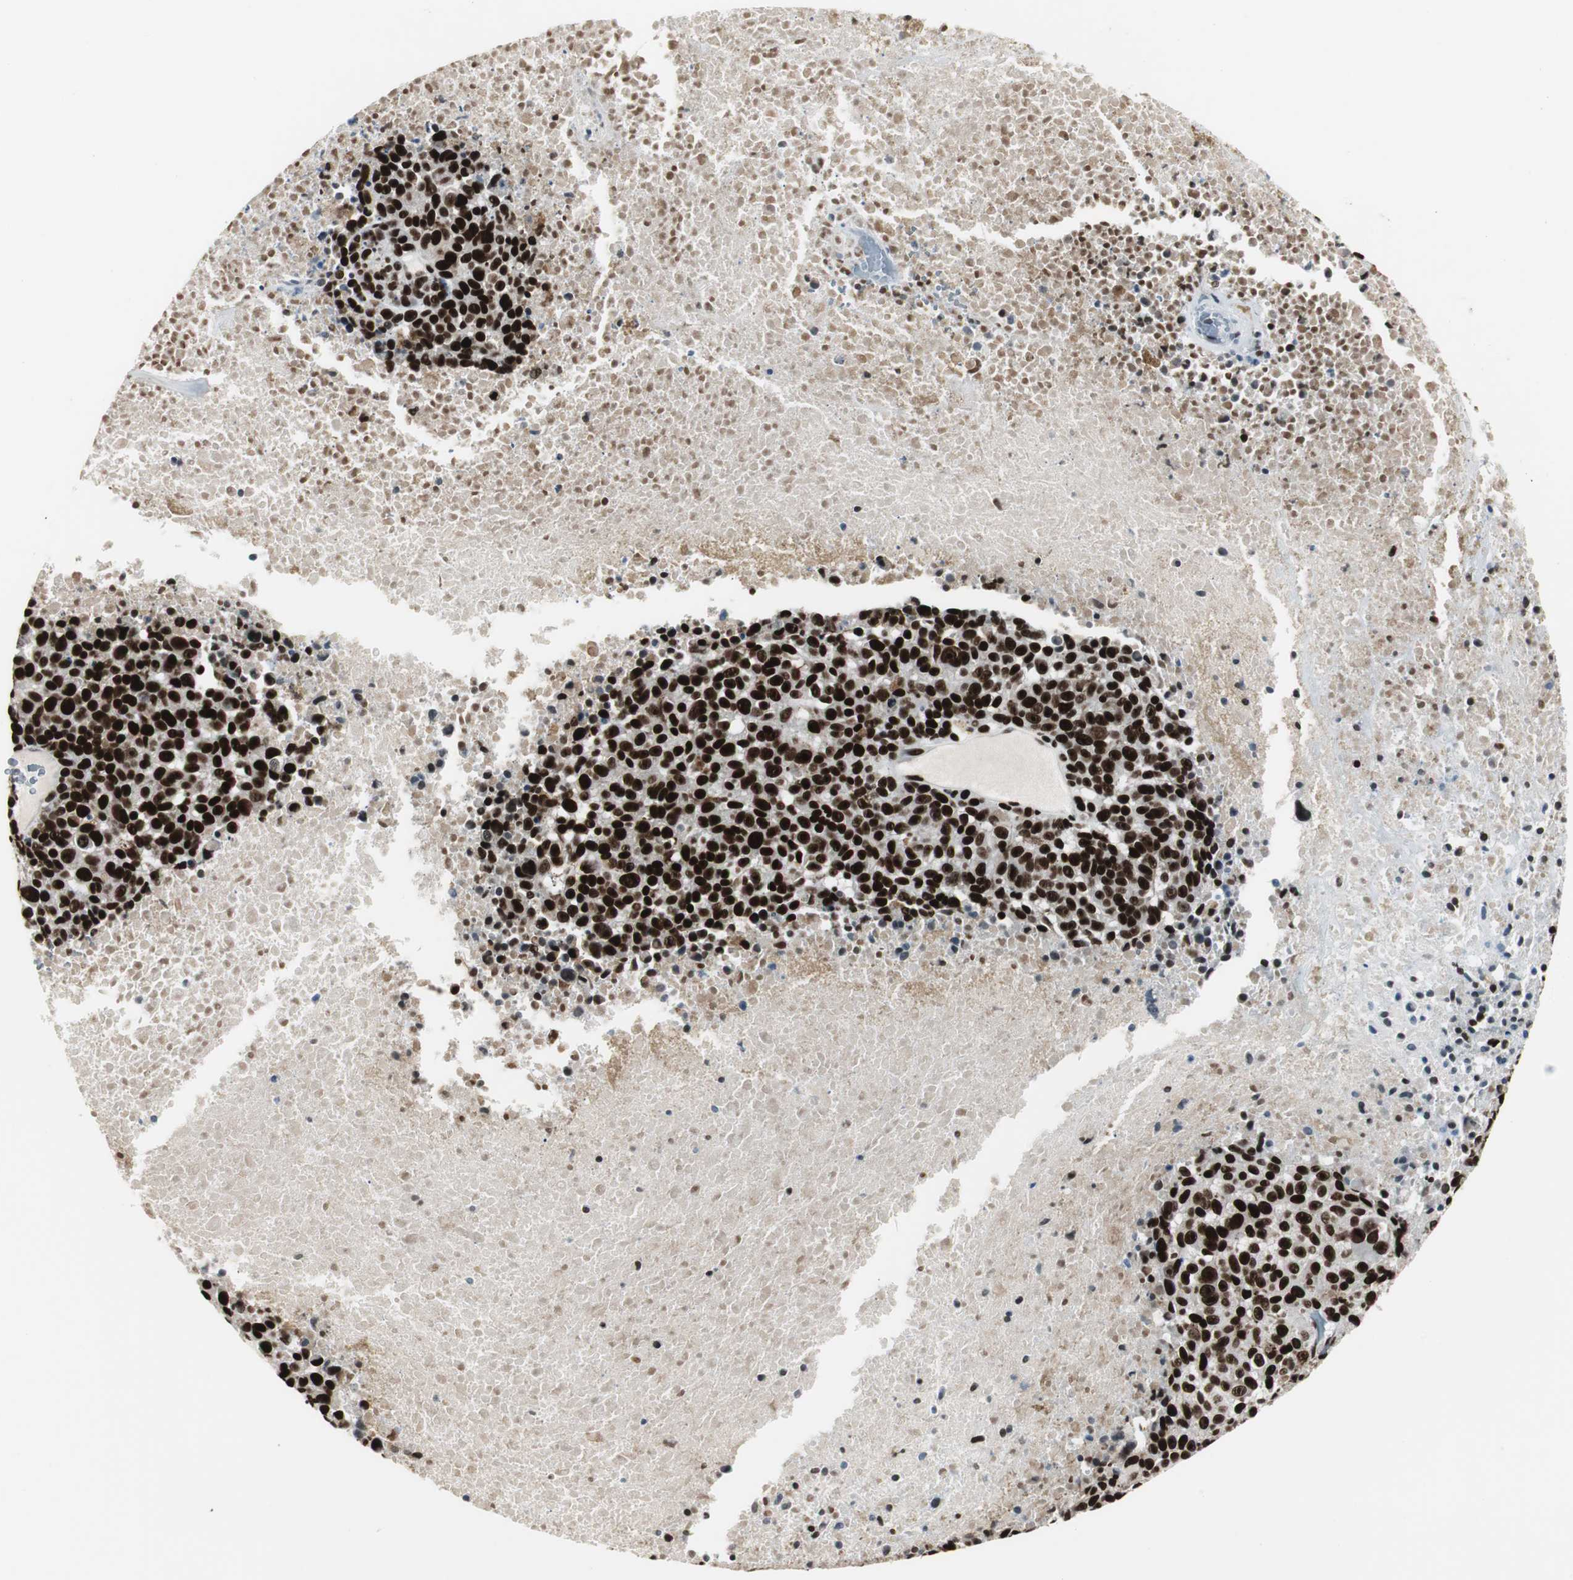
{"staining": {"intensity": "strong", "quantity": ">75%", "location": "nuclear"}, "tissue": "melanoma", "cell_type": "Tumor cells", "image_type": "cancer", "snomed": [{"axis": "morphology", "description": "Malignant melanoma, Metastatic site"}, {"axis": "topography", "description": "Cerebral cortex"}], "caption": "Malignant melanoma (metastatic site) tissue reveals strong nuclear expression in approximately >75% of tumor cells The staining was performed using DAB (3,3'-diaminobenzidine) to visualize the protein expression in brown, while the nuclei were stained in blue with hematoxylin (Magnification: 20x).", "gene": "XRCC1", "patient": {"sex": "female", "age": 52}}